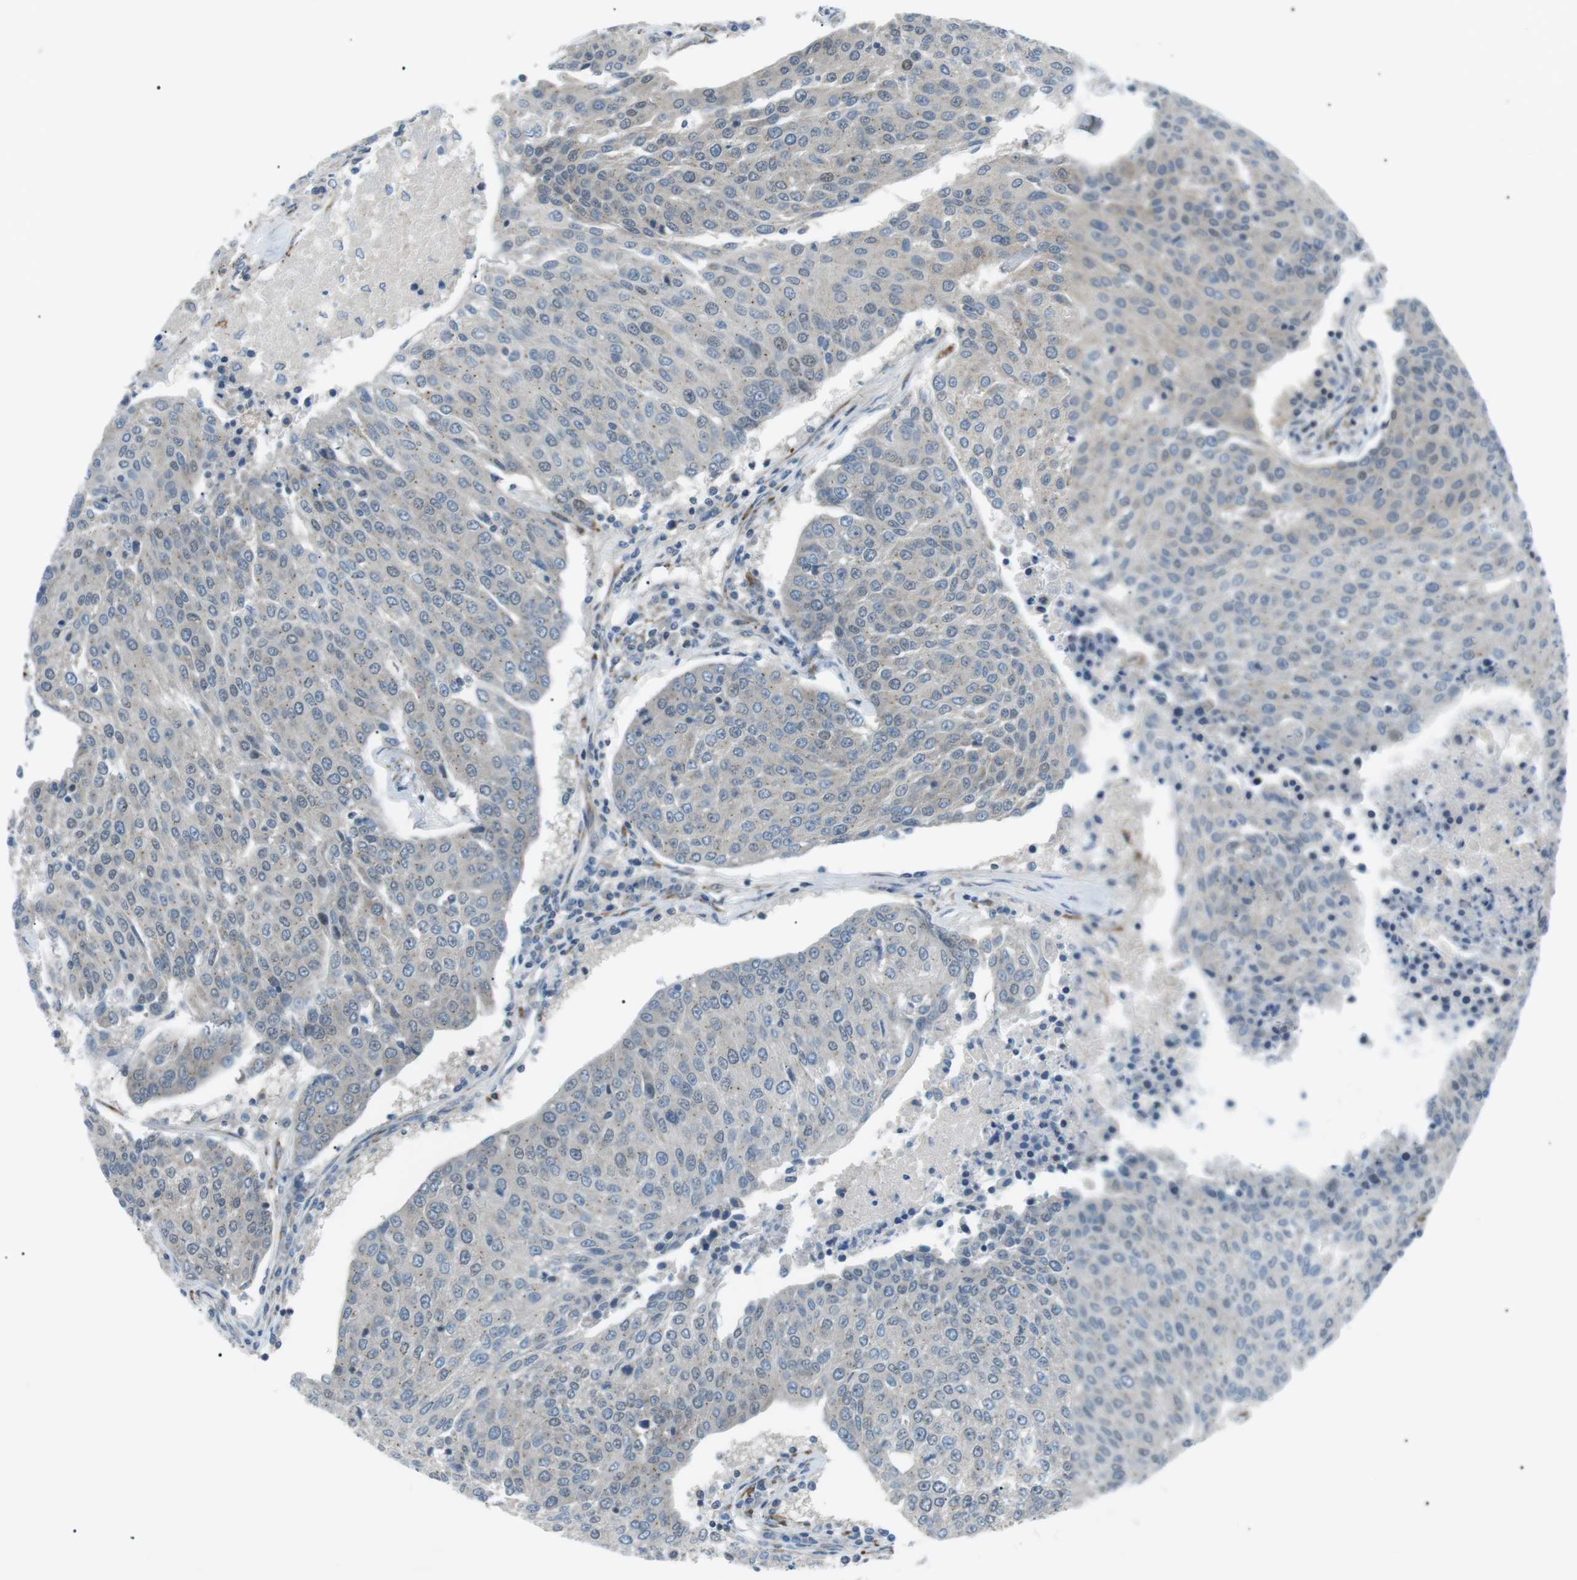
{"staining": {"intensity": "negative", "quantity": "none", "location": "none"}, "tissue": "urothelial cancer", "cell_type": "Tumor cells", "image_type": "cancer", "snomed": [{"axis": "morphology", "description": "Urothelial carcinoma, High grade"}, {"axis": "topography", "description": "Urinary bladder"}], "caption": "Tumor cells show no significant positivity in urothelial cancer.", "gene": "ARID5B", "patient": {"sex": "female", "age": 85}}